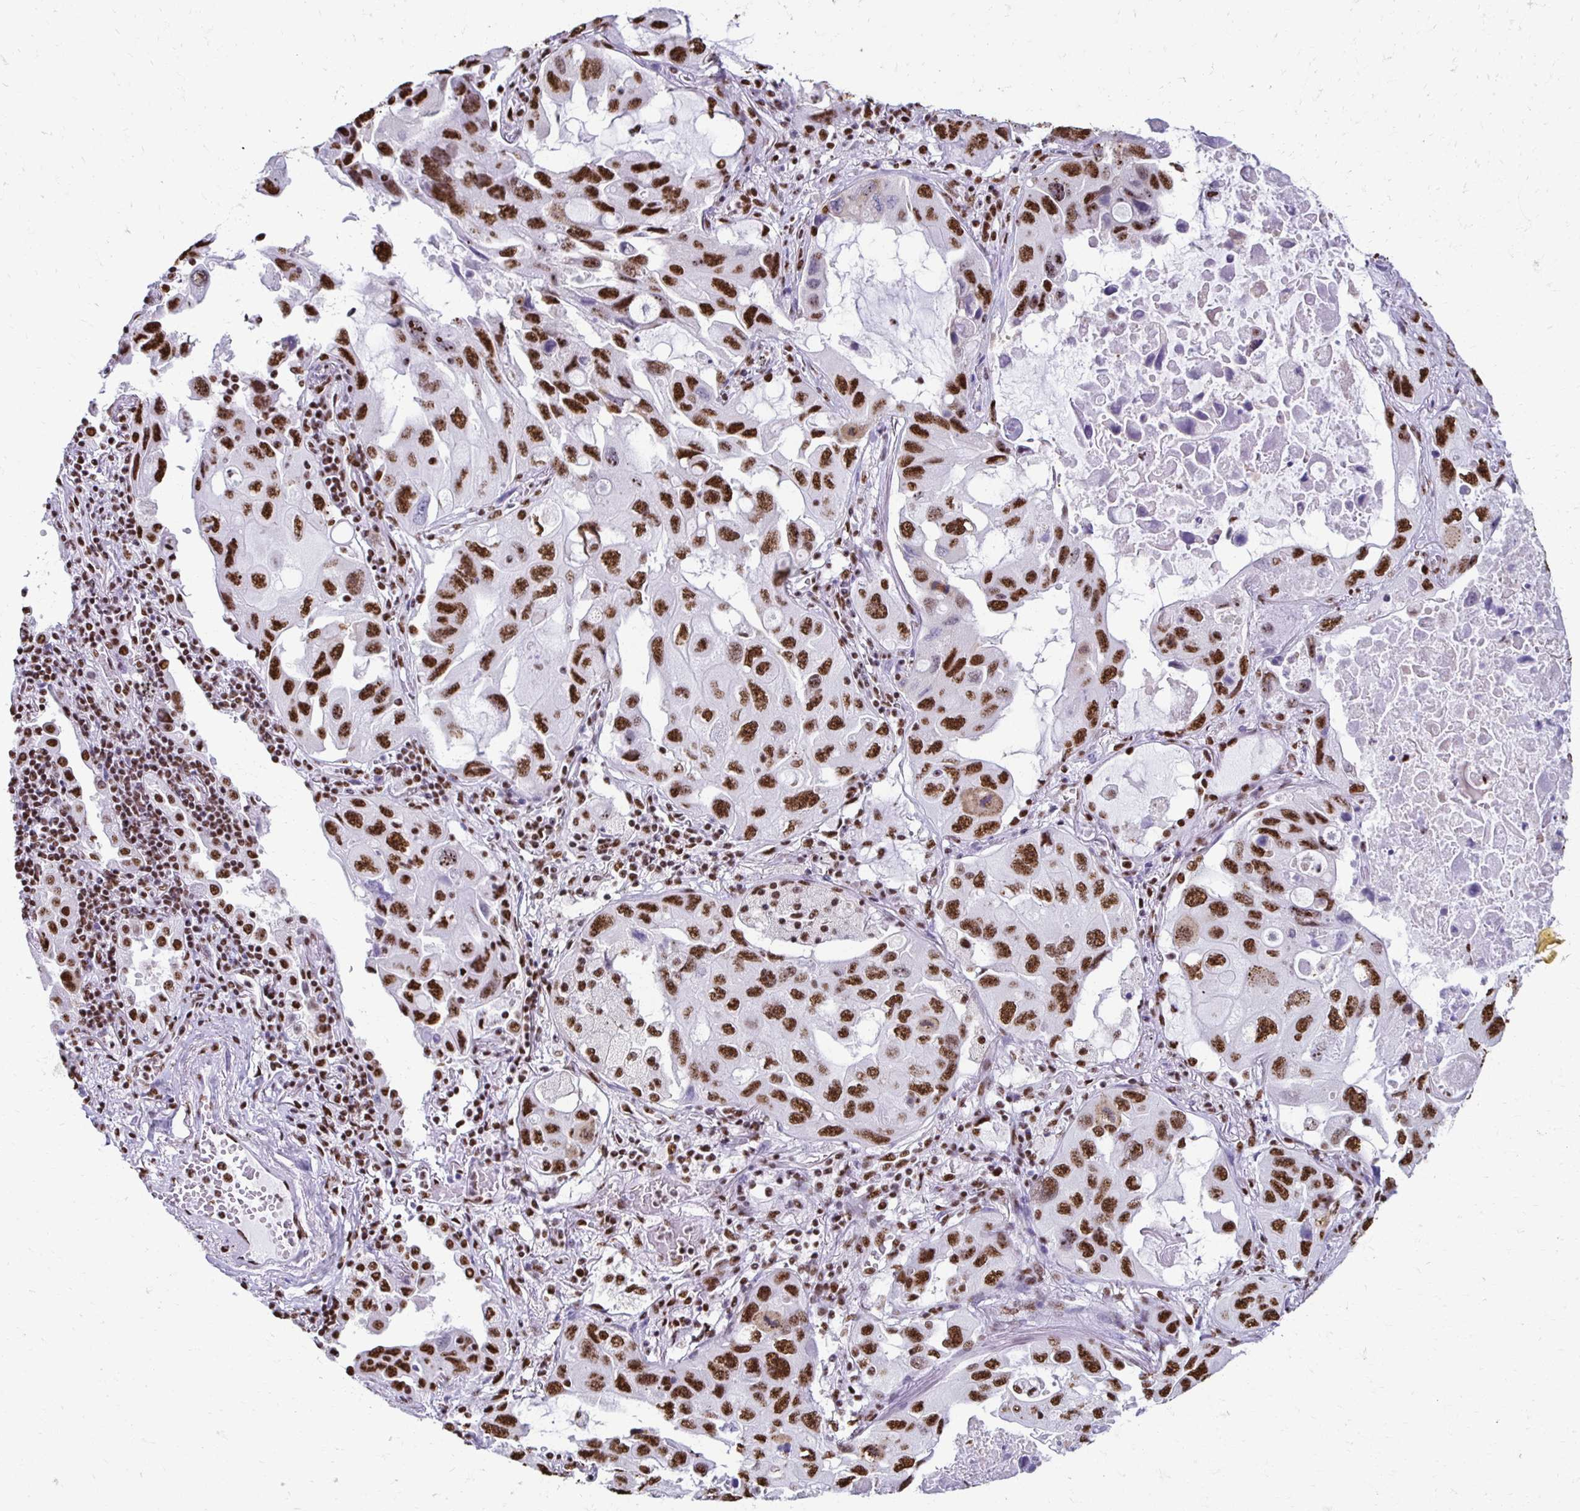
{"staining": {"intensity": "strong", "quantity": ">75%", "location": "nuclear"}, "tissue": "lung cancer", "cell_type": "Tumor cells", "image_type": "cancer", "snomed": [{"axis": "morphology", "description": "Squamous cell carcinoma, NOS"}, {"axis": "topography", "description": "Lung"}], "caption": "Immunohistochemical staining of lung cancer demonstrates high levels of strong nuclear protein expression in approximately >75% of tumor cells.", "gene": "NONO", "patient": {"sex": "female", "age": 73}}